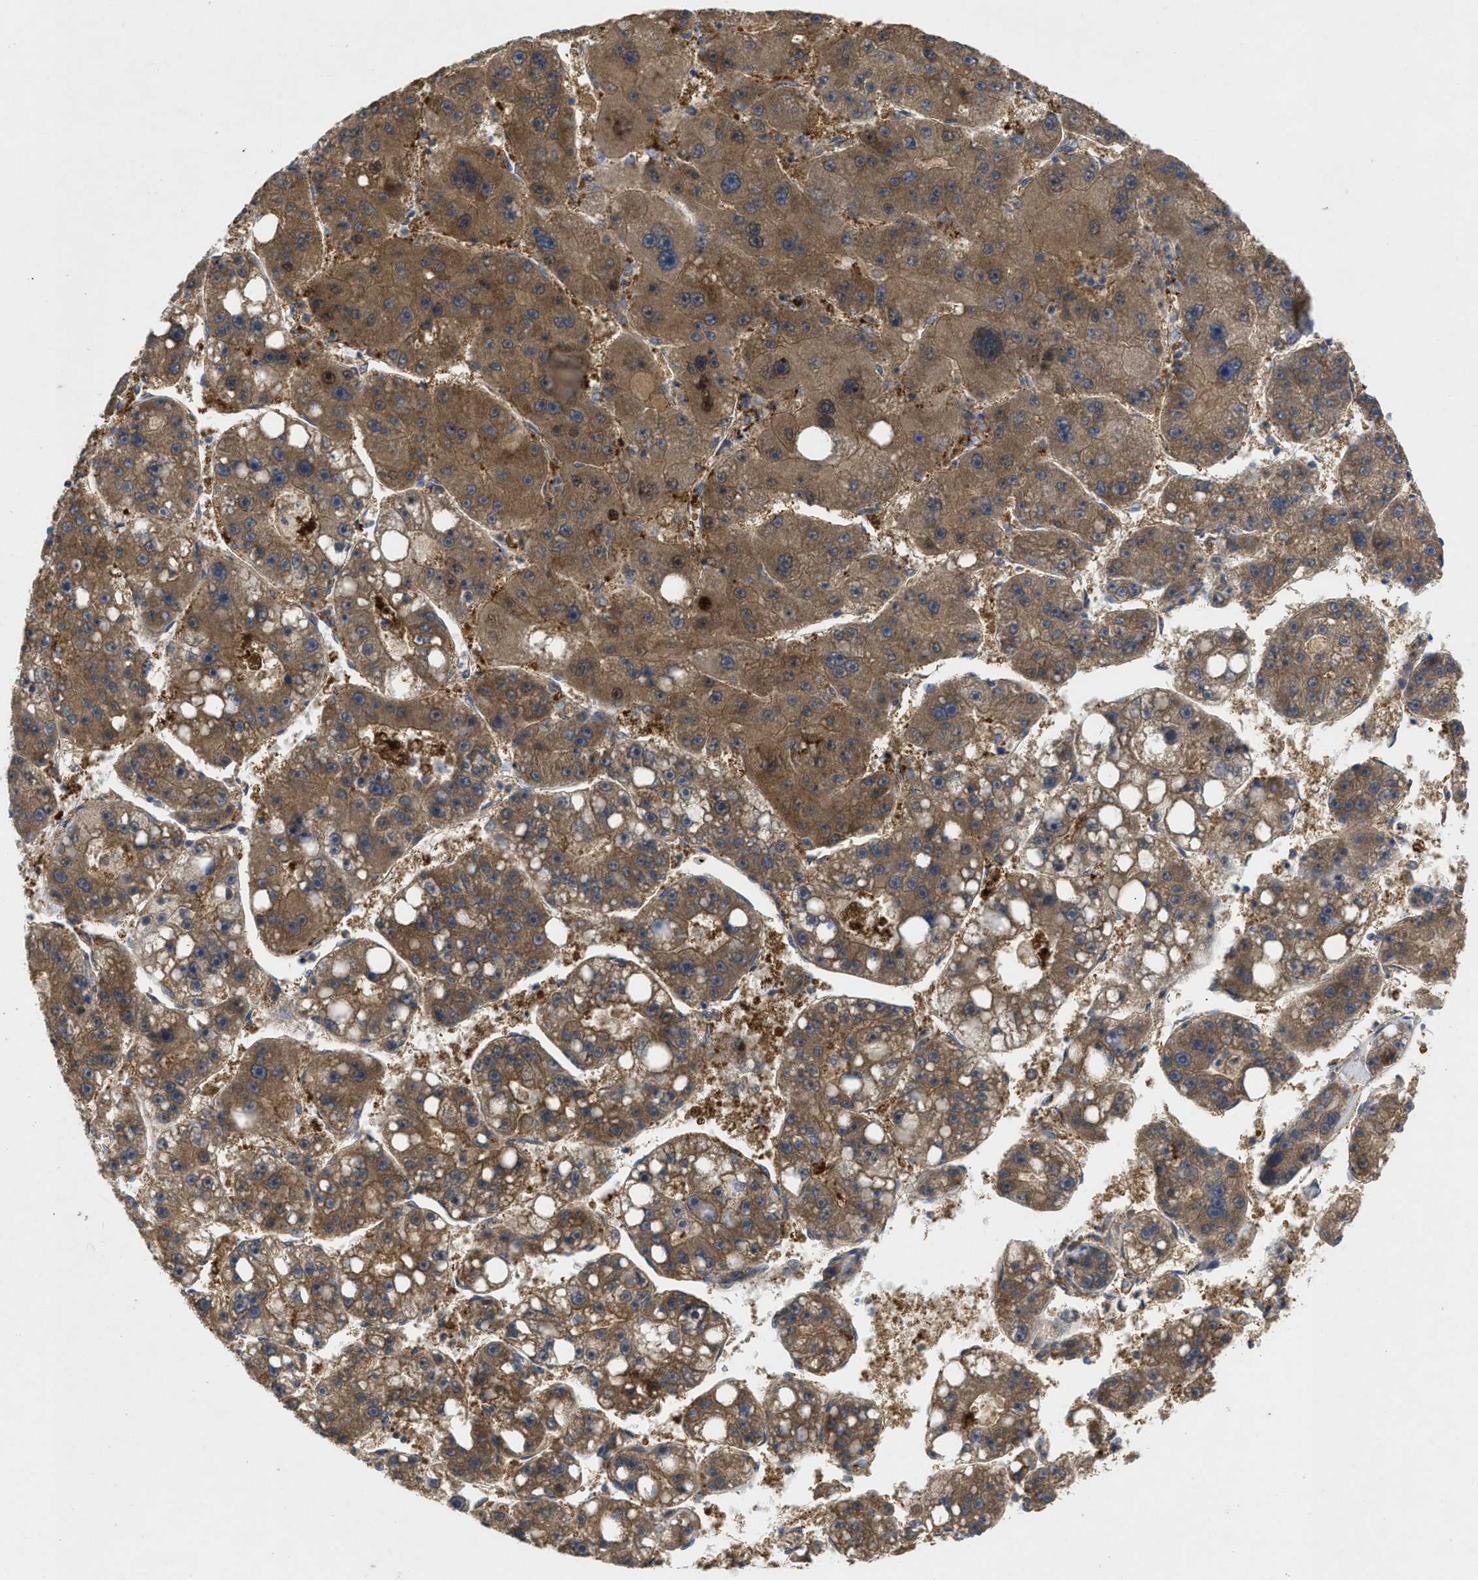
{"staining": {"intensity": "moderate", "quantity": ">75%", "location": "cytoplasmic/membranous"}, "tissue": "liver cancer", "cell_type": "Tumor cells", "image_type": "cancer", "snomed": [{"axis": "morphology", "description": "Carcinoma, Hepatocellular, NOS"}, {"axis": "topography", "description": "Liver"}], "caption": "Liver hepatocellular carcinoma stained with immunohistochemistry (IHC) reveals moderate cytoplasmic/membranous positivity in about >75% of tumor cells. Nuclei are stained in blue.", "gene": "TMEM131", "patient": {"sex": "female", "age": 61}}